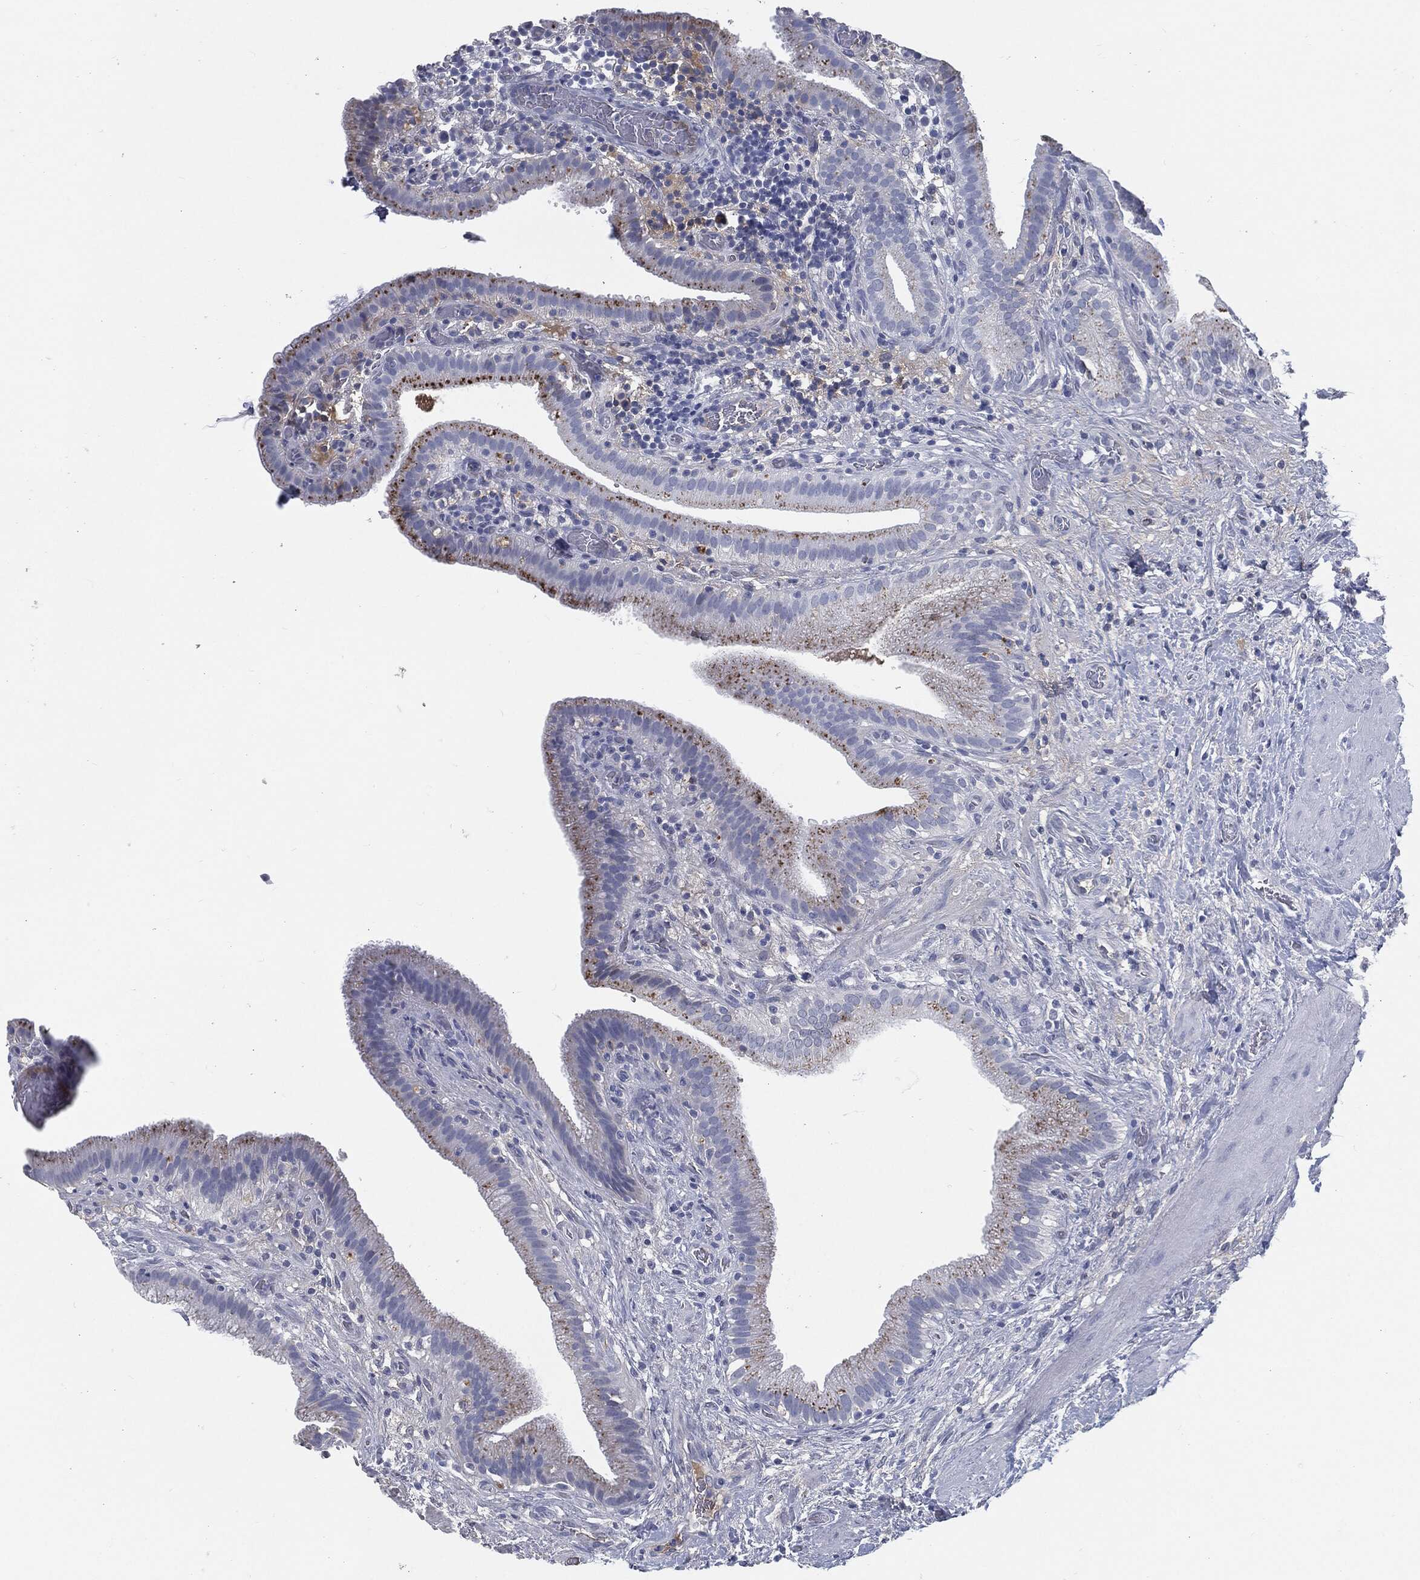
{"staining": {"intensity": "moderate", "quantity": ">75%", "location": "cytoplasmic/membranous"}, "tissue": "gallbladder", "cell_type": "Glandular cells", "image_type": "normal", "snomed": [{"axis": "morphology", "description": "Normal tissue, NOS"}, {"axis": "topography", "description": "Gallbladder"}], "caption": "A high-resolution micrograph shows IHC staining of unremarkable gallbladder, which reveals moderate cytoplasmic/membranous staining in approximately >75% of glandular cells. Using DAB (brown) and hematoxylin (blue) stains, captured at high magnification using brightfield microscopy.", "gene": "MST1", "patient": {"sex": "male", "age": 62}}